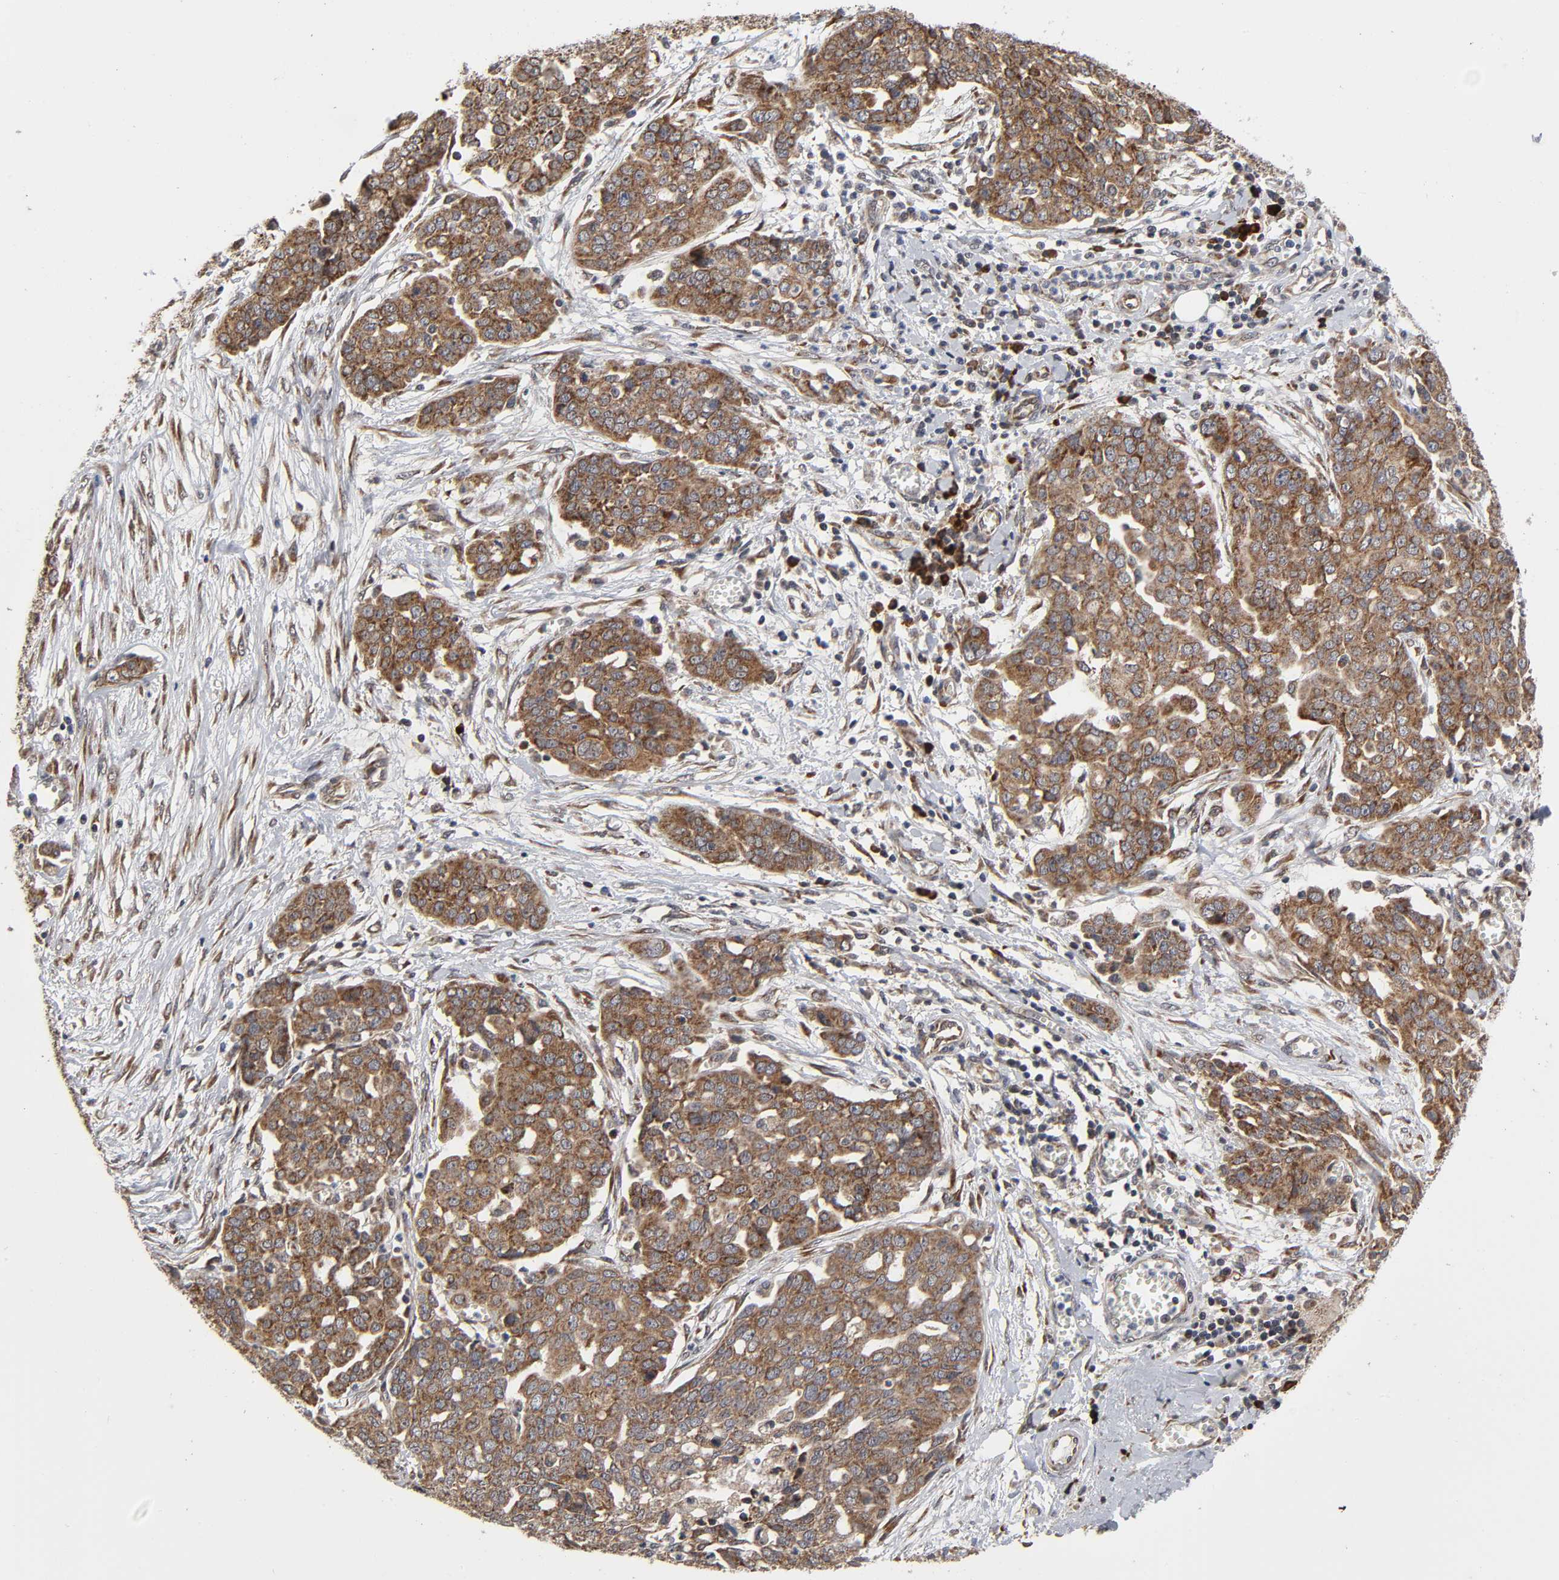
{"staining": {"intensity": "strong", "quantity": ">75%", "location": "cytoplasmic/membranous"}, "tissue": "ovarian cancer", "cell_type": "Tumor cells", "image_type": "cancer", "snomed": [{"axis": "morphology", "description": "Cystadenocarcinoma, serous, NOS"}, {"axis": "topography", "description": "Soft tissue"}, {"axis": "topography", "description": "Ovary"}], "caption": "Human serous cystadenocarcinoma (ovarian) stained for a protein (brown) demonstrates strong cytoplasmic/membranous positive positivity in approximately >75% of tumor cells.", "gene": "SLC30A9", "patient": {"sex": "female", "age": 57}}